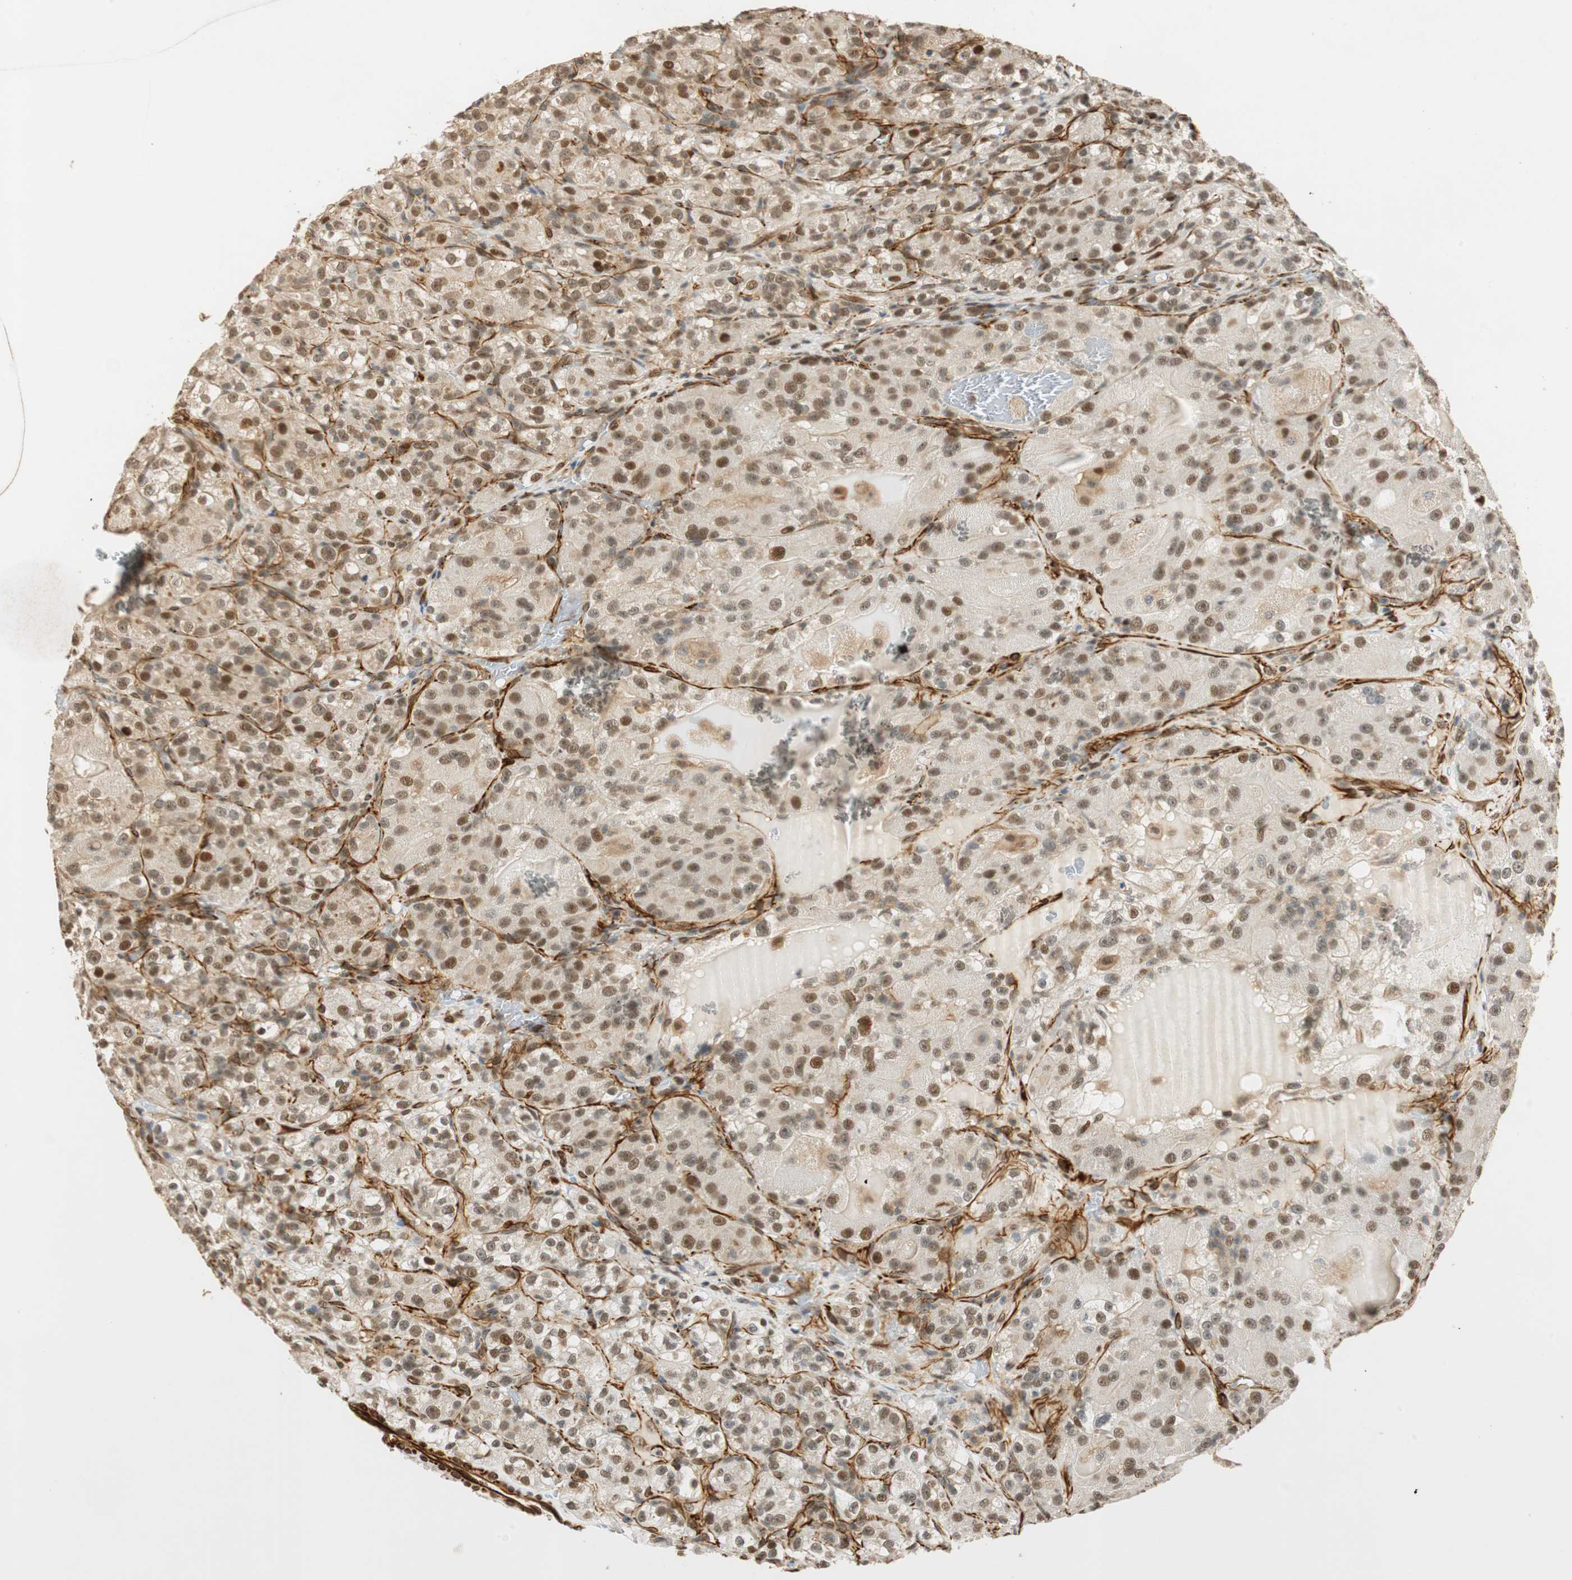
{"staining": {"intensity": "moderate", "quantity": "<25%", "location": "cytoplasmic/membranous,nuclear"}, "tissue": "renal cancer", "cell_type": "Tumor cells", "image_type": "cancer", "snomed": [{"axis": "morphology", "description": "Normal tissue, NOS"}, {"axis": "morphology", "description": "Adenocarcinoma, NOS"}, {"axis": "topography", "description": "Kidney"}], "caption": "There is low levels of moderate cytoplasmic/membranous and nuclear staining in tumor cells of adenocarcinoma (renal), as demonstrated by immunohistochemical staining (brown color).", "gene": "NES", "patient": {"sex": "male", "age": 61}}